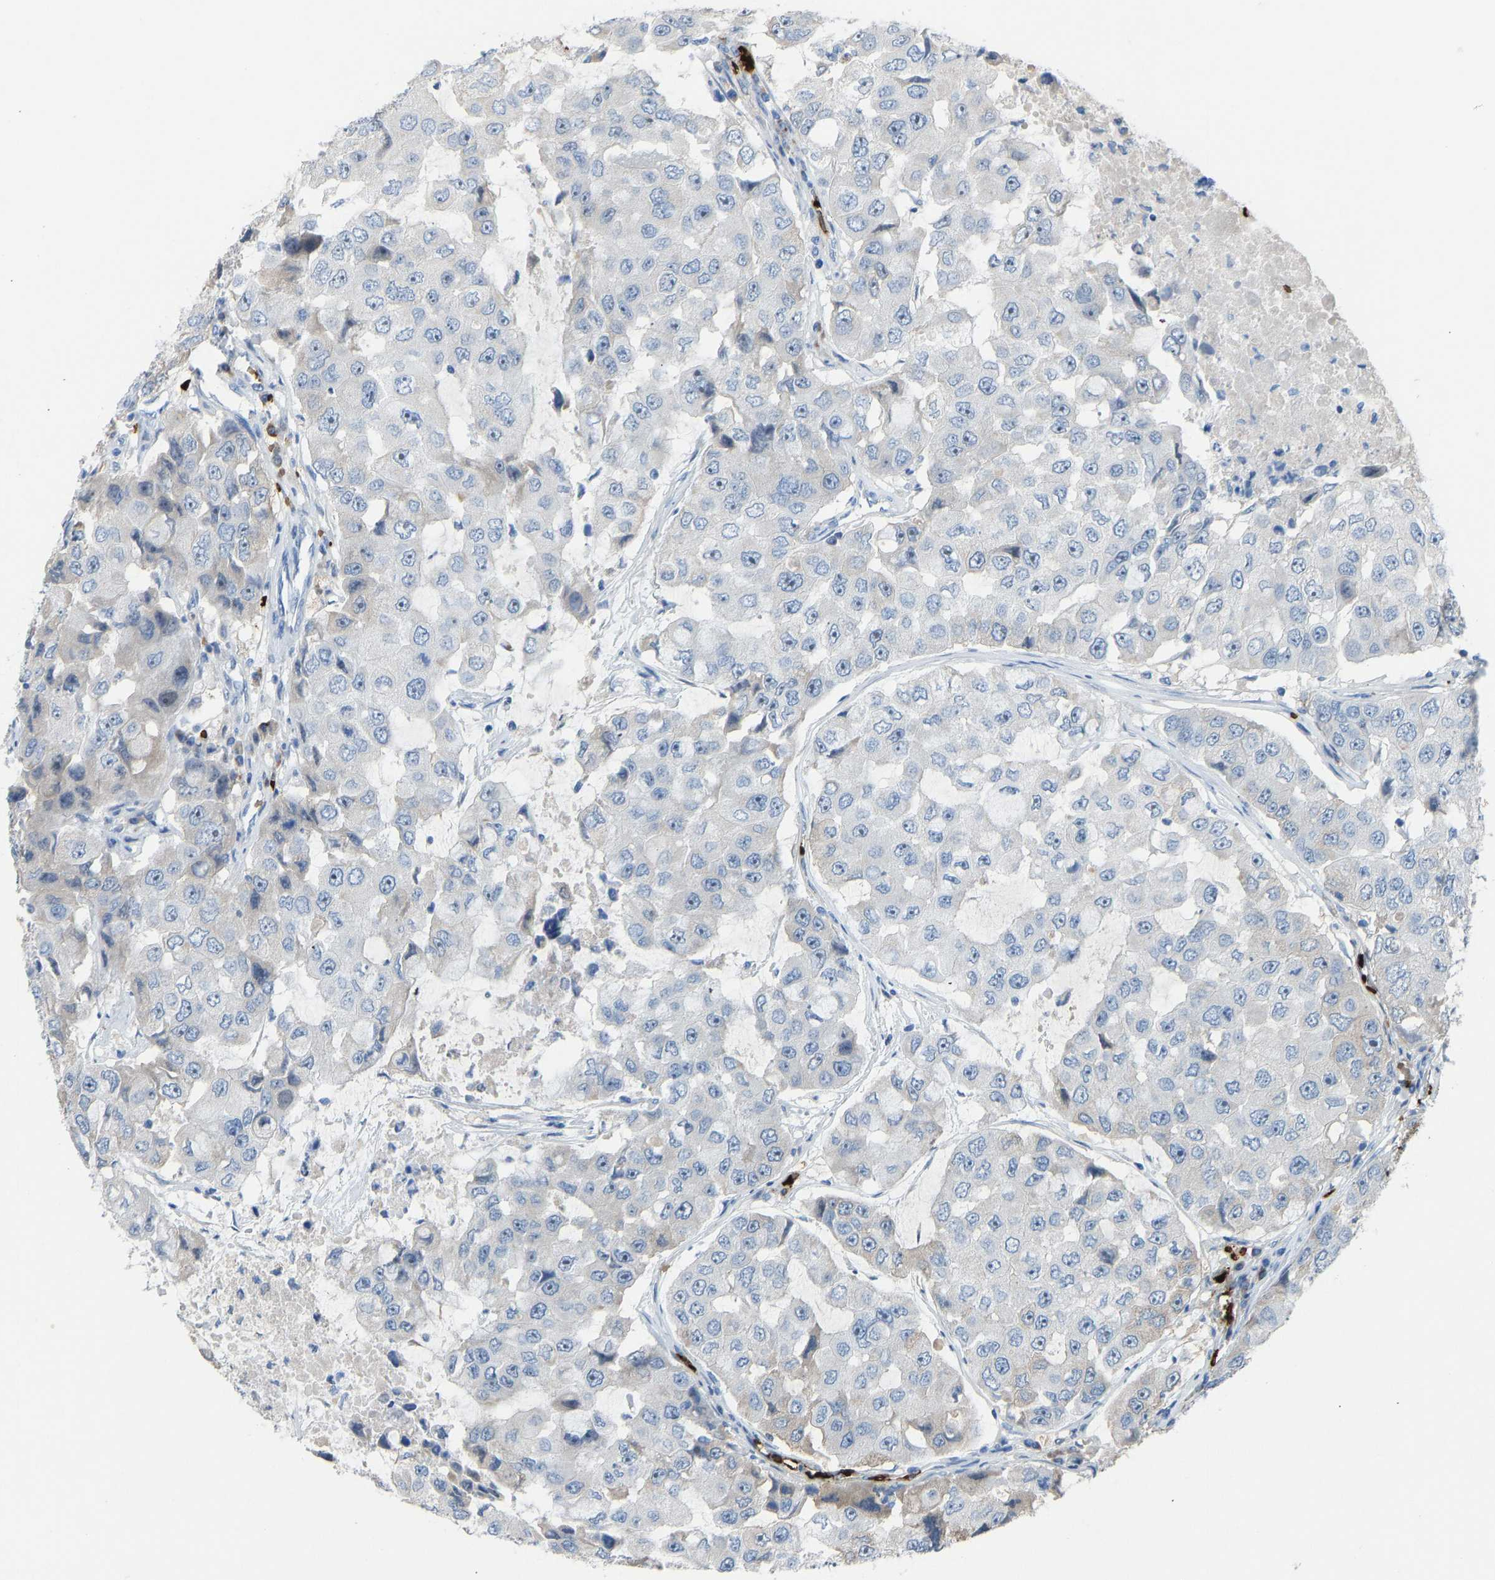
{"staining": {"intensity": "negative", "quantity": "none", "location": "none"}, "tissue": "breast cancer", "cell_type": "Tumor cells", "image_type": "cancer", "snomed": [{"axis": "morphology", "description": "Duct carcinoma"}, {"axis": "topography", "description": "Breast"}], "caption": "IHC of human infiltrating ductal carcinoma (breast) demonstrates no positivity in tumor cells. (Stains: DAB immunohistochemistry with hematoxylin counter stain, Microscopy: brightfield microscopy at high magnification).", "gene": "PIGS", "patient": {"sex": "female", "age": 27}}